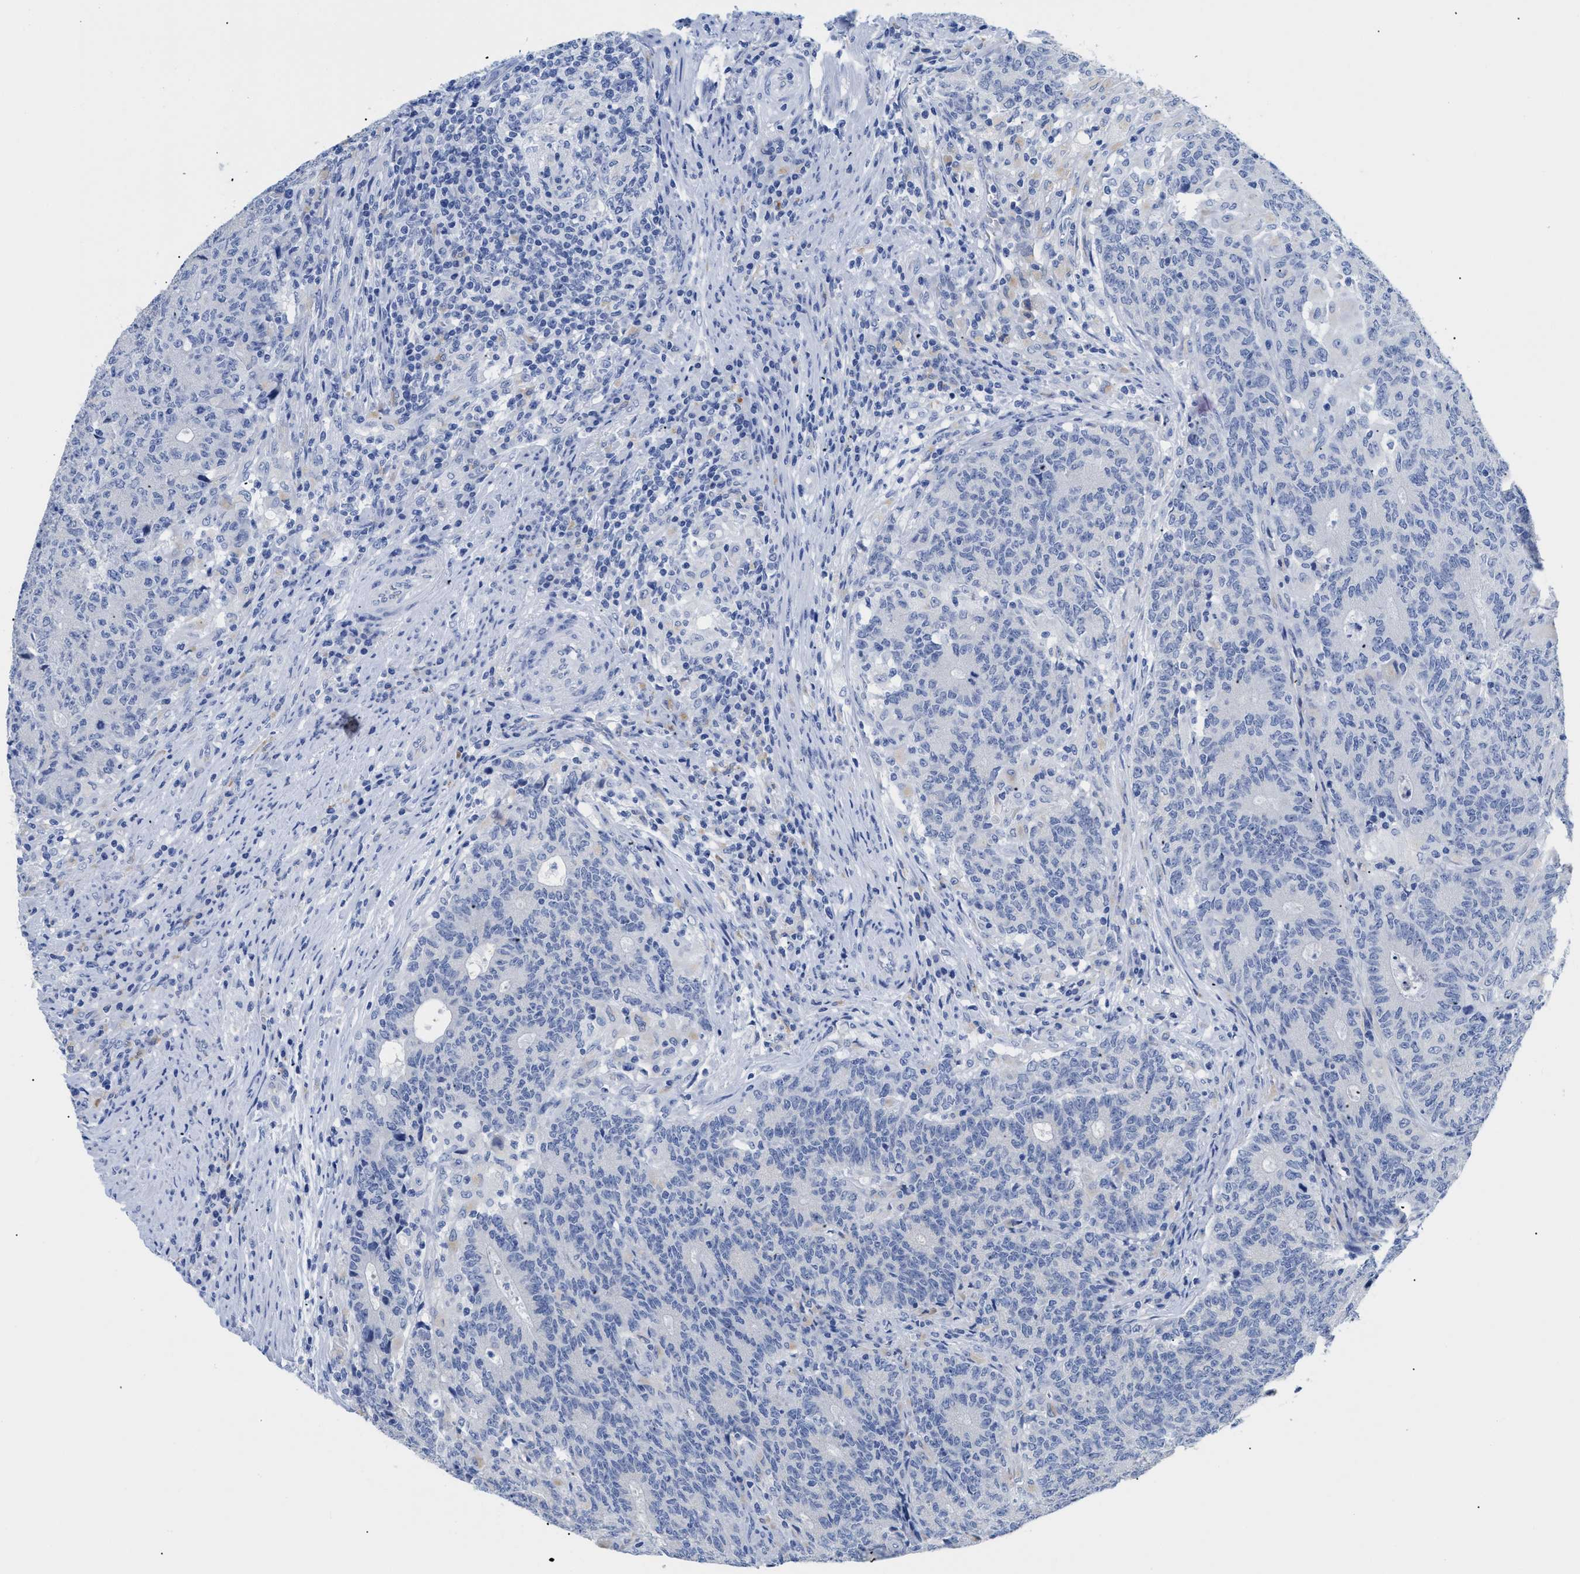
{"staining": {"intensity": "negative", "quantity": "none", "location": "none"}, "tissue": "colorectal cancer", "cell_type": "Tumor cells", "image_type": "cancer", "snomed": [{"axis": "morphology", "description": "Normal tissue, NOS"}, {"axis": "morphology", "description": "Adenocarcinoma, NOS"}, {"axis": "topography", "description": "Colon"}], "caption": "Tumor cells are negative for protein expression in human colorectal cancer. The staining was performed using DAB (3,3'-diaminobenzidine) to visualize the protein expression in brown, while the nuclei were stained in blue with hematoxylin (Magnification: 20x).", "gene": "APOBEC2", "patient": {"sex": "female", "age": 75}}